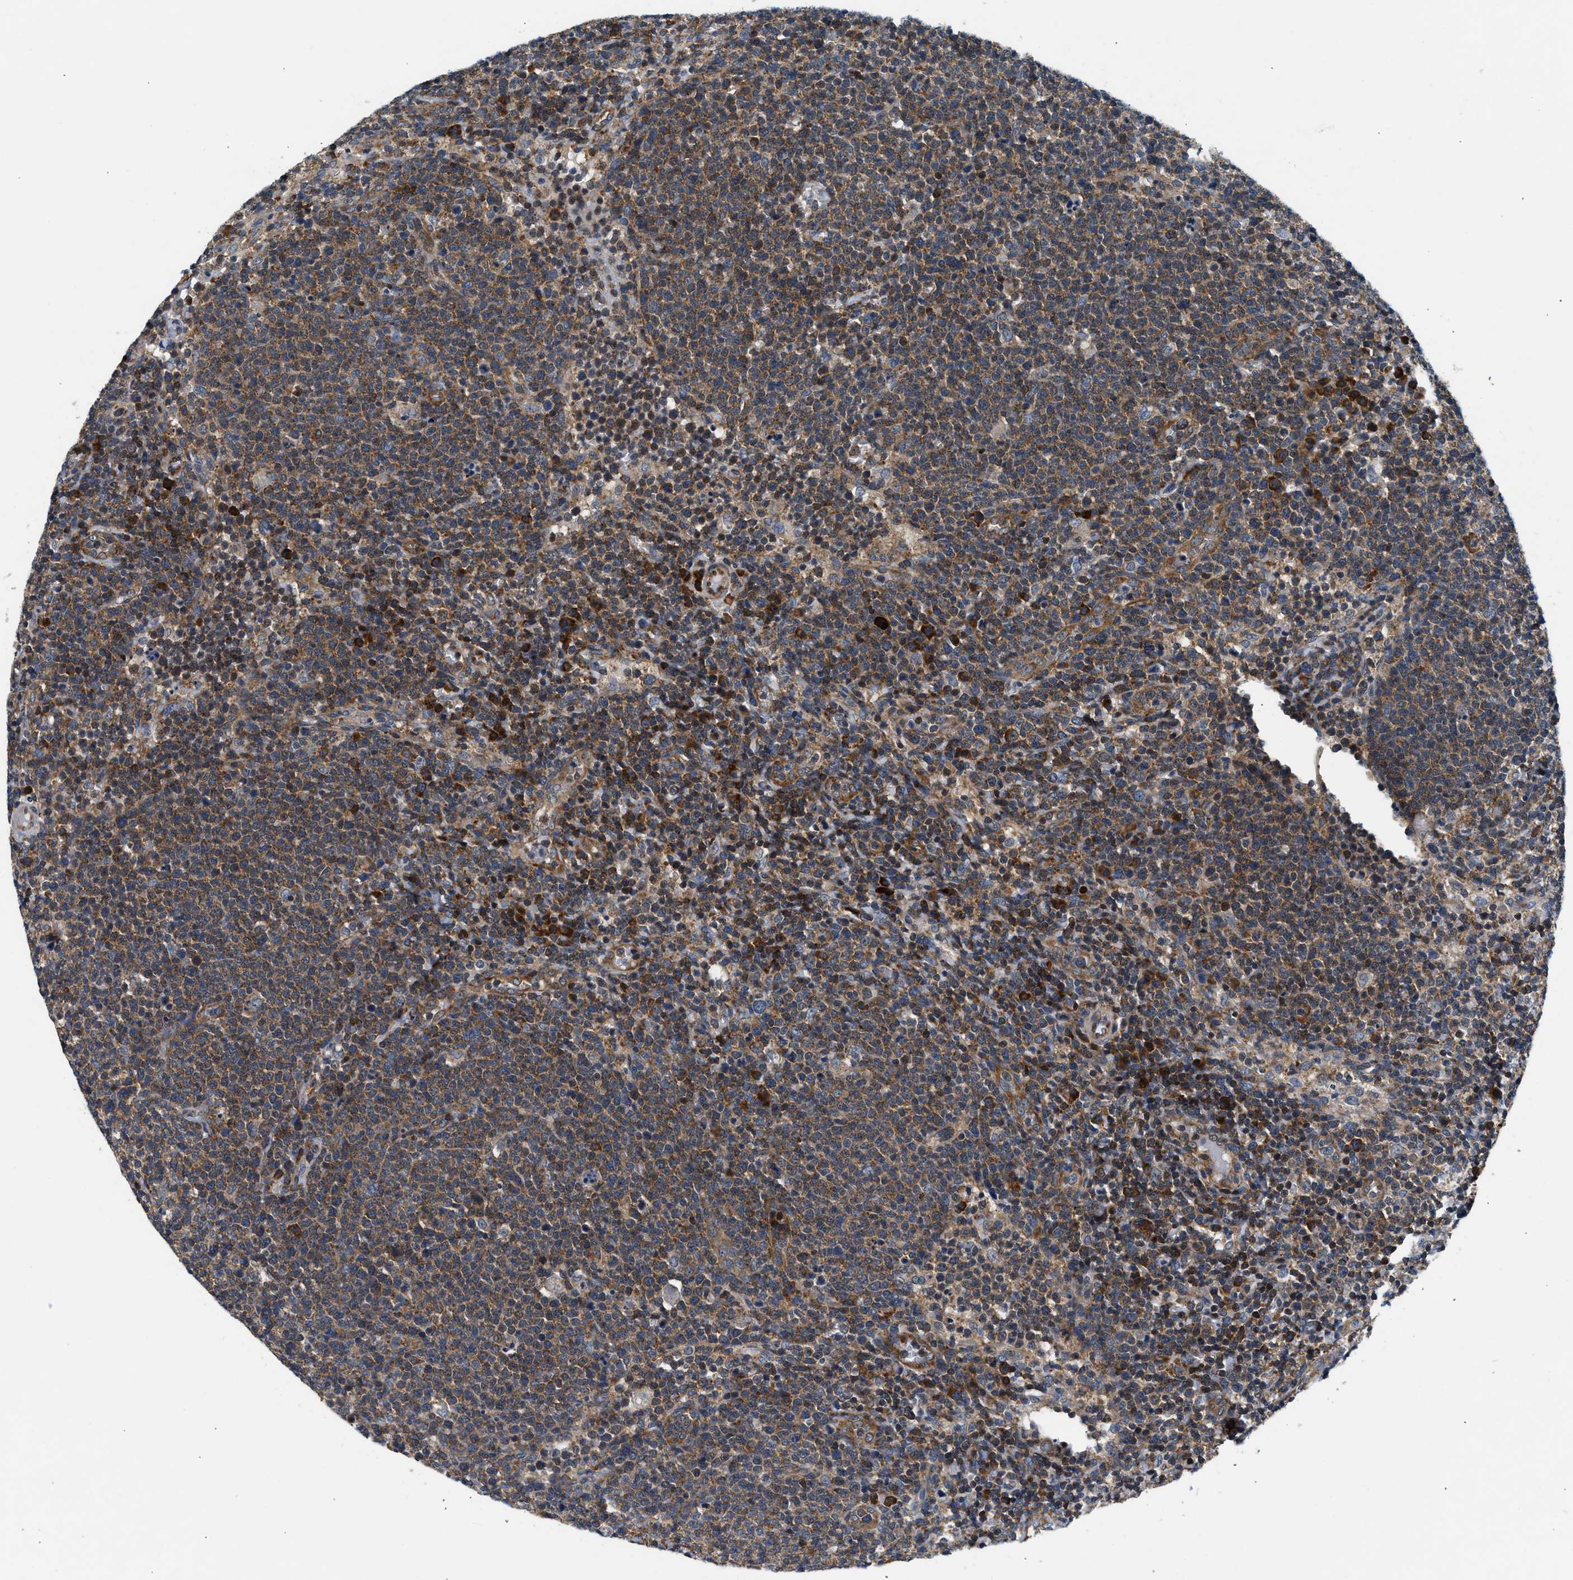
{"staining": {"intensity": "moderate", "quantity": ">75%", "location": "cytoplasmic/membranous"}, "tissue": "lymphoma", "cell_type": "Tumor cells", "image_type": "cancer", "snomed": [{"axis": "morphology", "description": "Malignant lymphoma, non-Hodgkin's type, High grade"}, {"axis": "topography", "description": "Lymph node"}], "caption": "Immunohistochemical staining of human lymphoma displays medium levels of moderate cytoplasmic/membranous protein positivity in approximately >75% of tumor cells.", "gene": "PA2G4", "patient": {"sex": "male", "age": 61}}